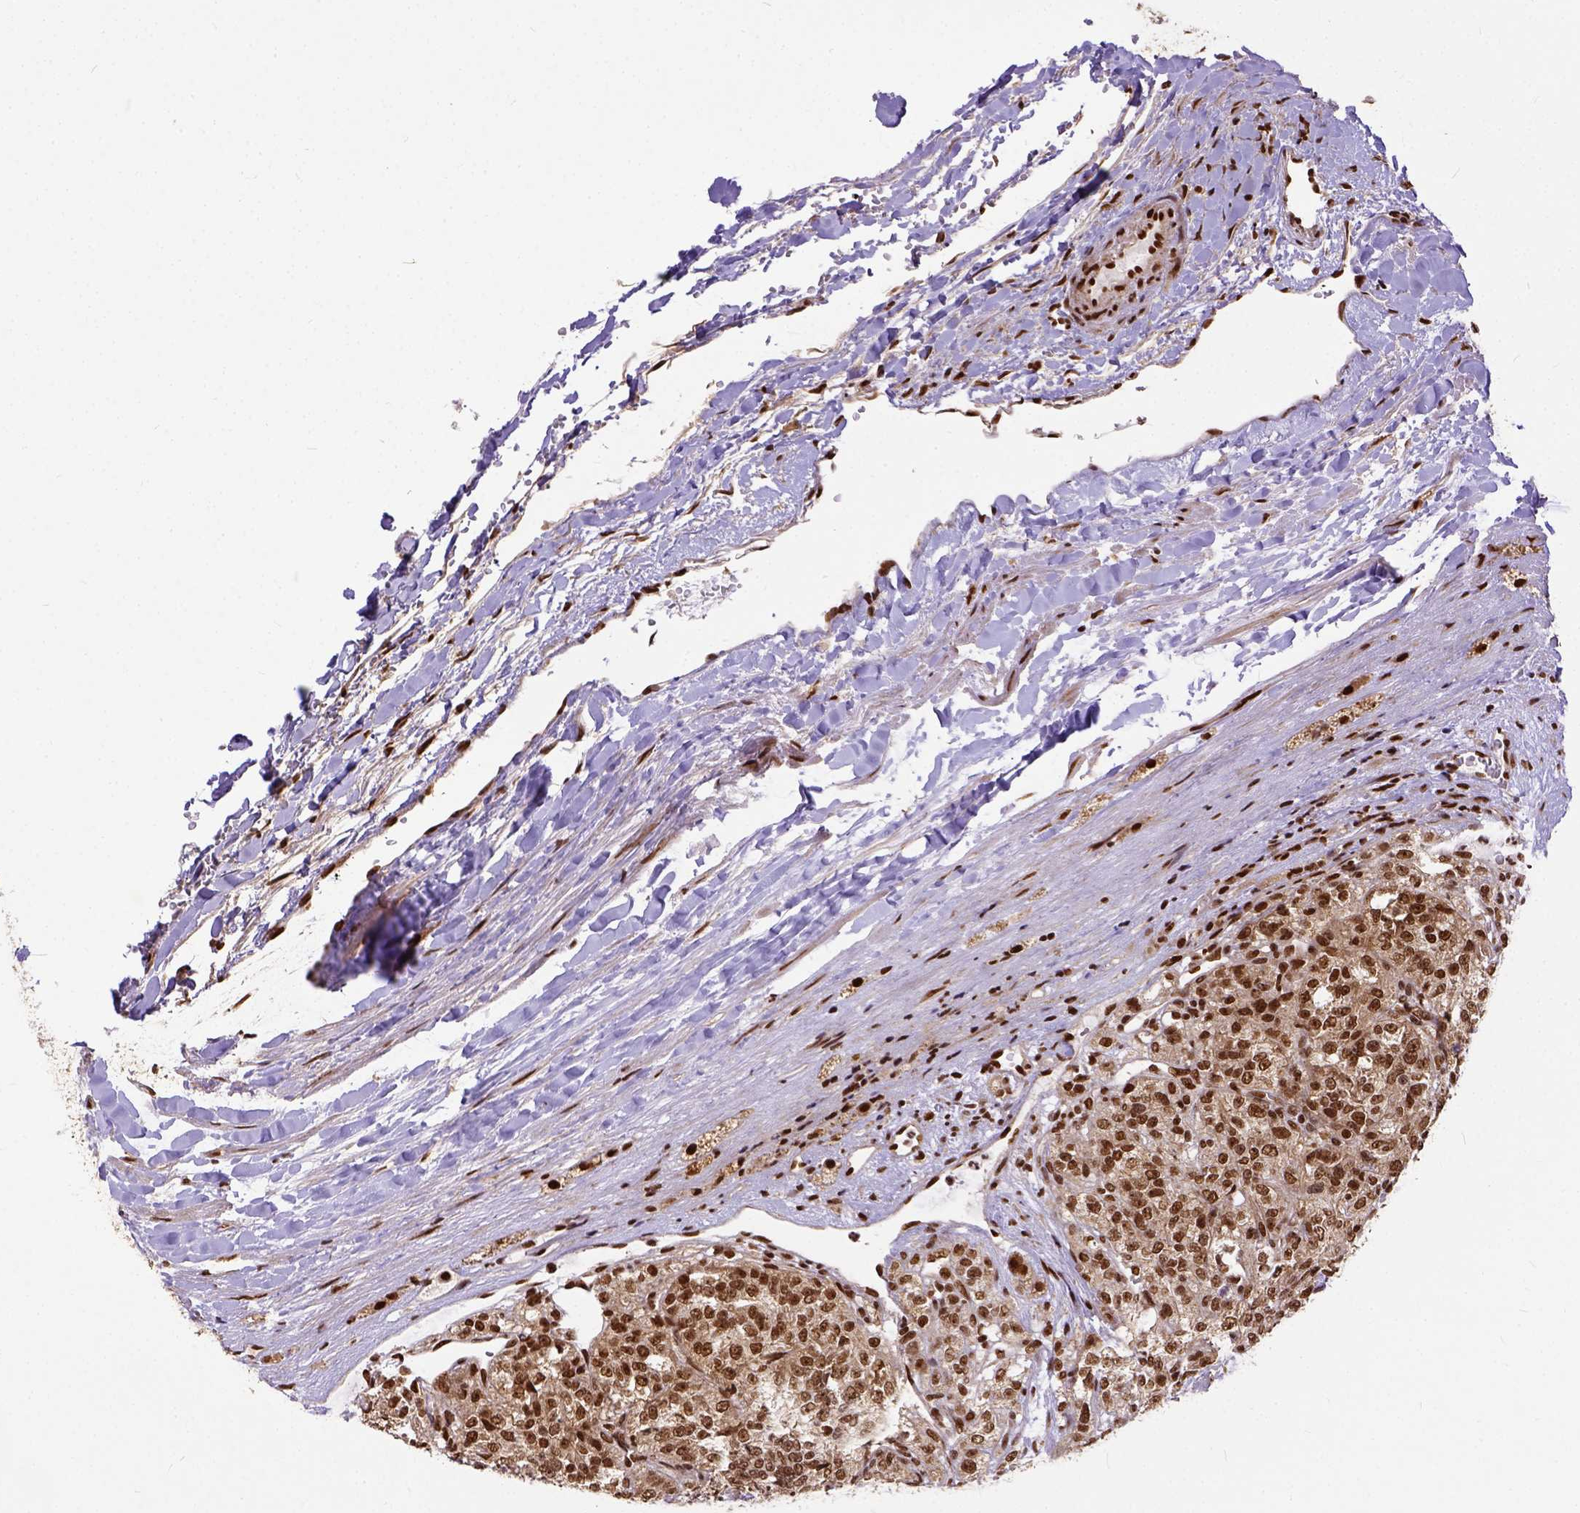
{"staining": {"intensity": "strong", "quantity": ">75%", "location": "nuclear"}, "tissue": "renal cancer", "cell_type": "Tumor cells", "image_type": "cancer", "snomed": [{"axis": "morphology", "description": "Adenocarcinoma, NOS"}, {"axis": "topography", "description": "Kidney"}], "caption": "There is high levels of strong nuclear staining in tumor cells of renal adenocarcinoma, as demonstrated by immunohistochemical staining (brown color).", "gene": "NACC1", "patient": {"sex": "female", "age": 63}}